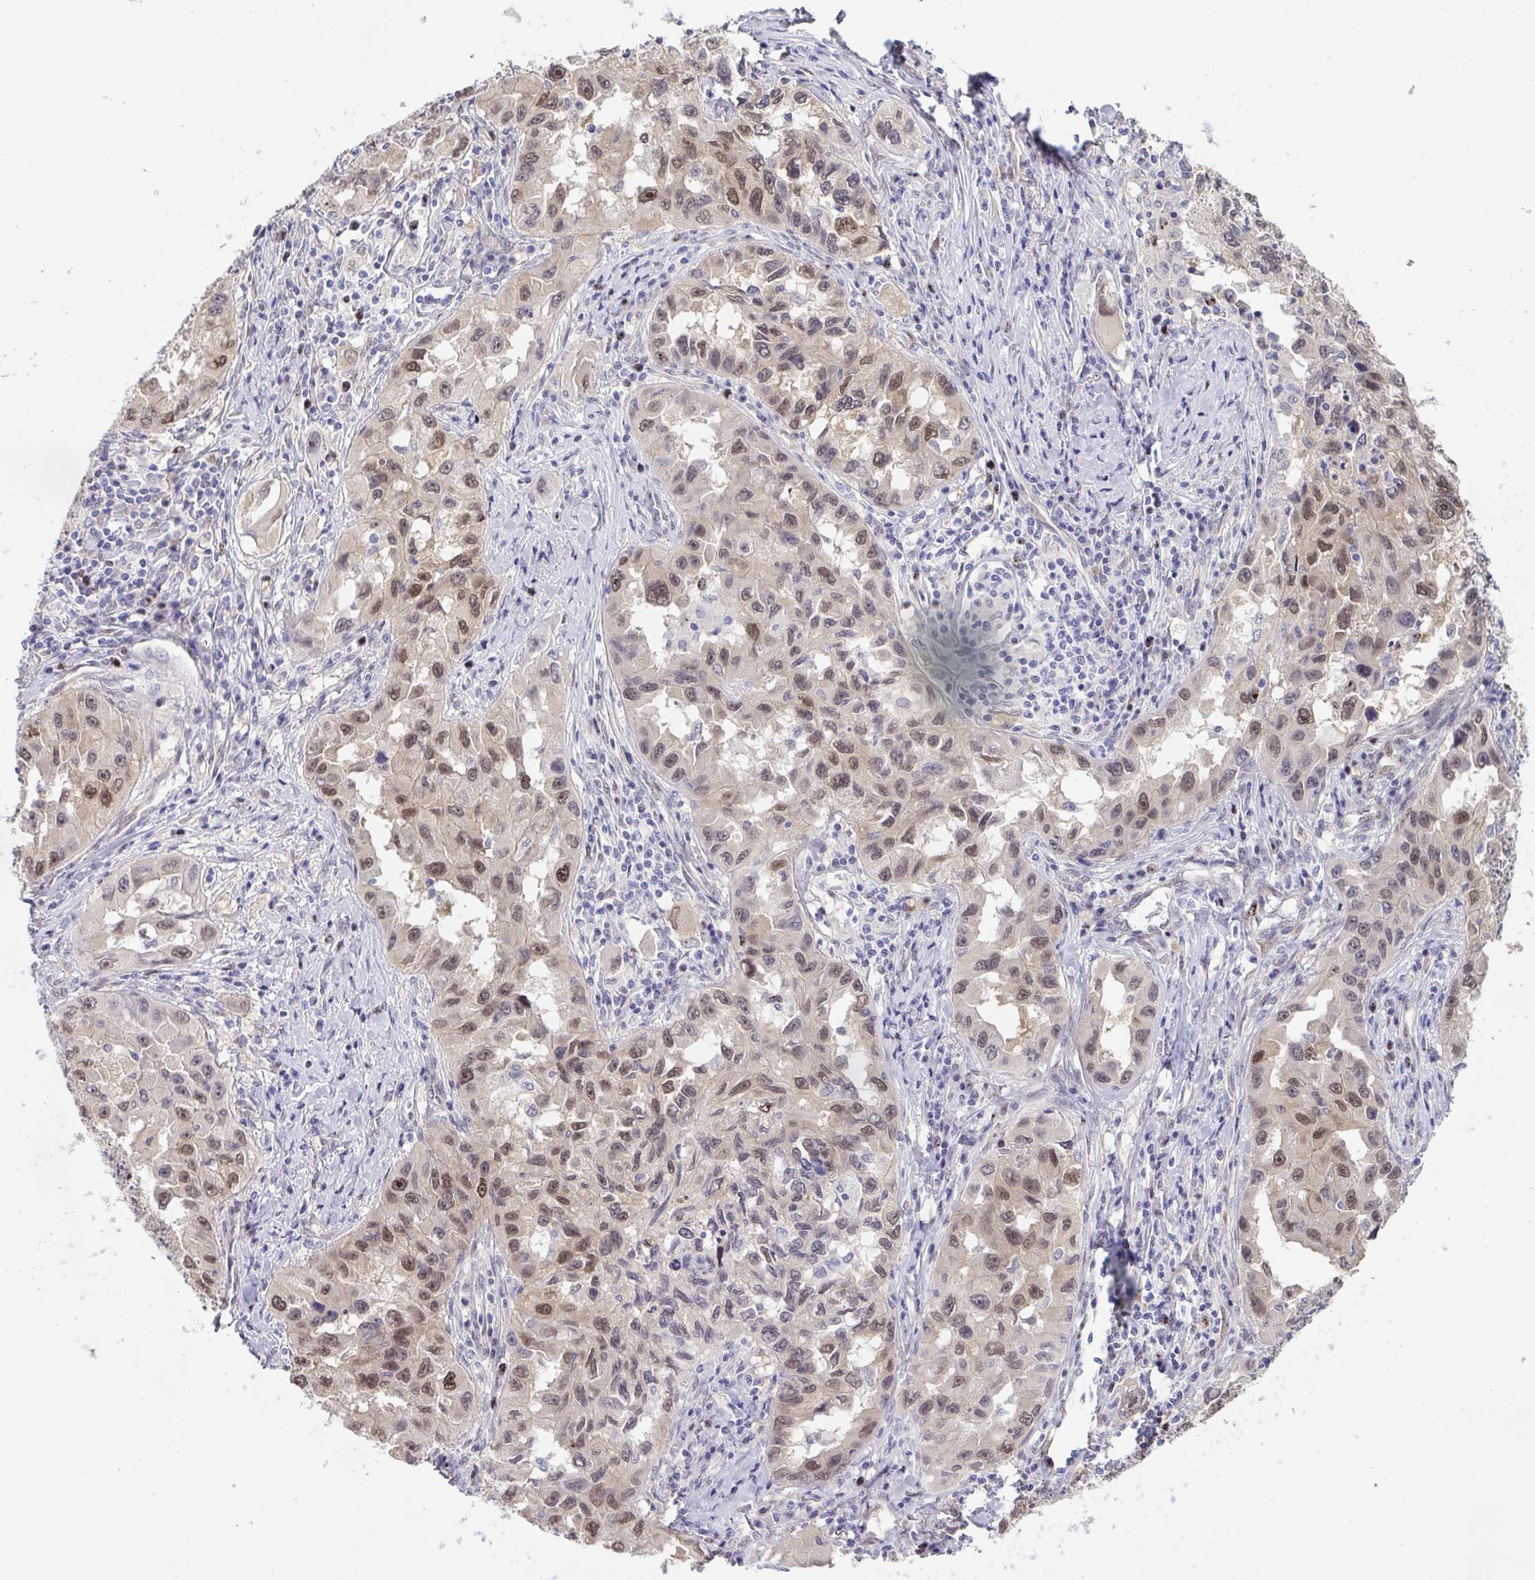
{"staining": {"intensity": "moderate", "quantity": ">75%", "location": "nuclear"}, "tissue": "lung cancer", "cell_type": "Tumor cells", "image_type": "cancer", "snomed": [{"axis": "morphology", "description": "Adenocarcinoma, NOS"}, {"axis": "topography", "description": "Lung"}], "caption": "This is an image of immunohistochemistry staining of adenocarcinoma (lung), which shows moderate expression in the nuclear of tumor cells.", "gene": "SETD7", "patient": {"sex": "female", "age": 73}}